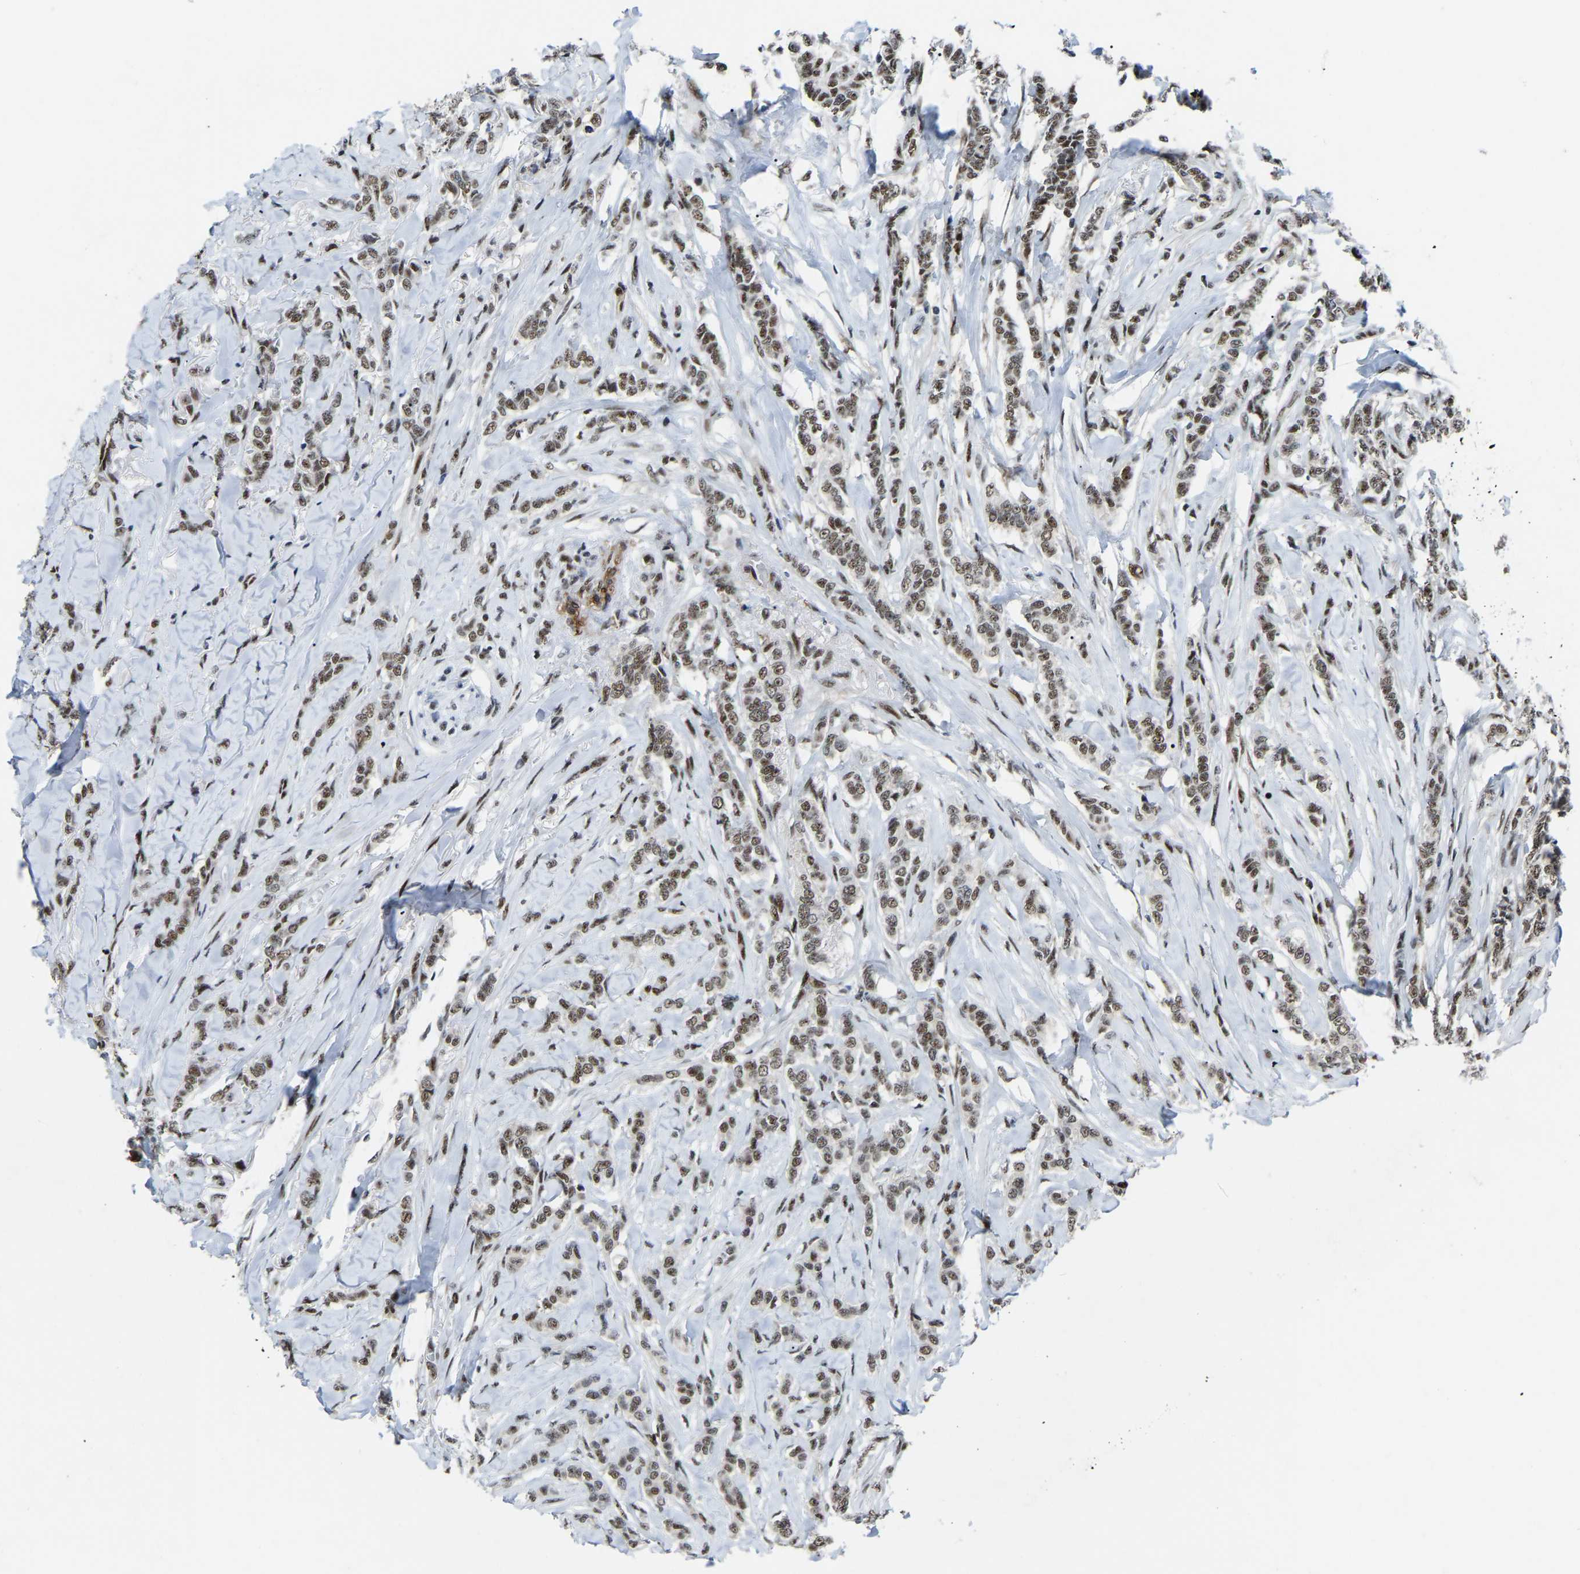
{"staining": {"intensity": "moderate", "quantity": ">75%", "location": "nuclear"}, "tissue": "breast cancer", "cell_type": "Tumor cells", "image_type": "cancer", "snomed": [{"axis": "morphology", "description": "Lobular carcinoma"}, {"axis": "topography", "description": "Skin"}, {"axis": "topography", "description": "Breast"}], "caption": "Immunohistochemistry of human lobular carcinoma (breast) exhibits medium levels of moderate nuclear staining in about >75% of tumor cells.", "gene": "DDX5", "patient": {"sex": "female", "age": 46}}